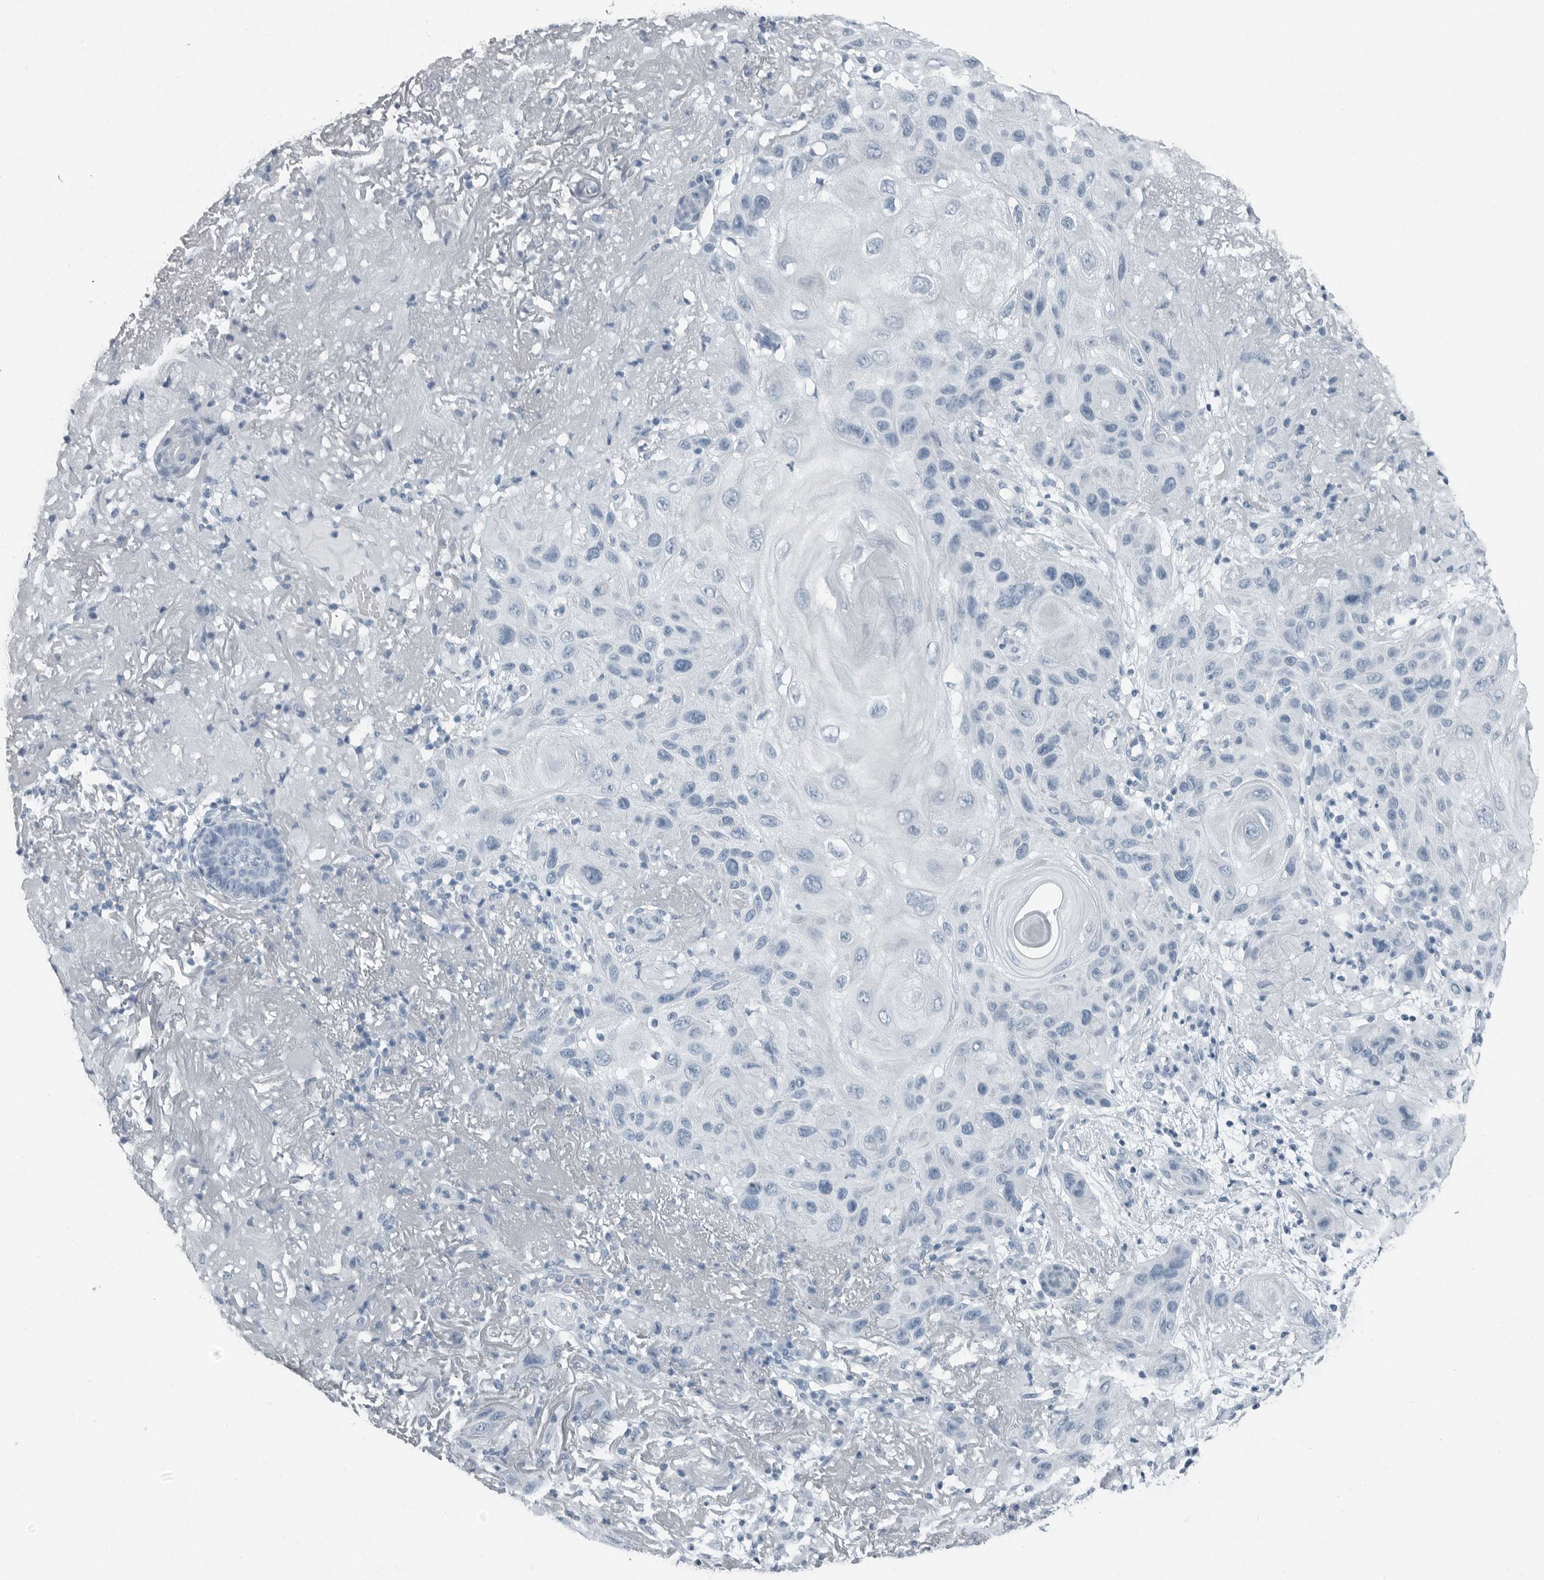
{"staining": {"intensity": "negative", "quantity": "none", "location": "none"}, "tissue": "skin cancer", "cell_type": "Tumor cells", "image_type": "cancer", "snomed": [{"axis": "morphology", "description": "Normal tissue, NOS"}, {"axis": "morphology", "description": "Squamous cell carcinoma, NOS"}, {"axis": "topography", "description": "Skin"}], "caption": "Protein analysis of skin cancer (squamous cell carcinoma) demonstrates no significant positivity in tumor cells. (Brightfield microscopy of DAB (3,3'-diaminobenzidine) IHC at high magnification).", "gene": "FABP6", "patient": {"sex": "female", "age": 96}}